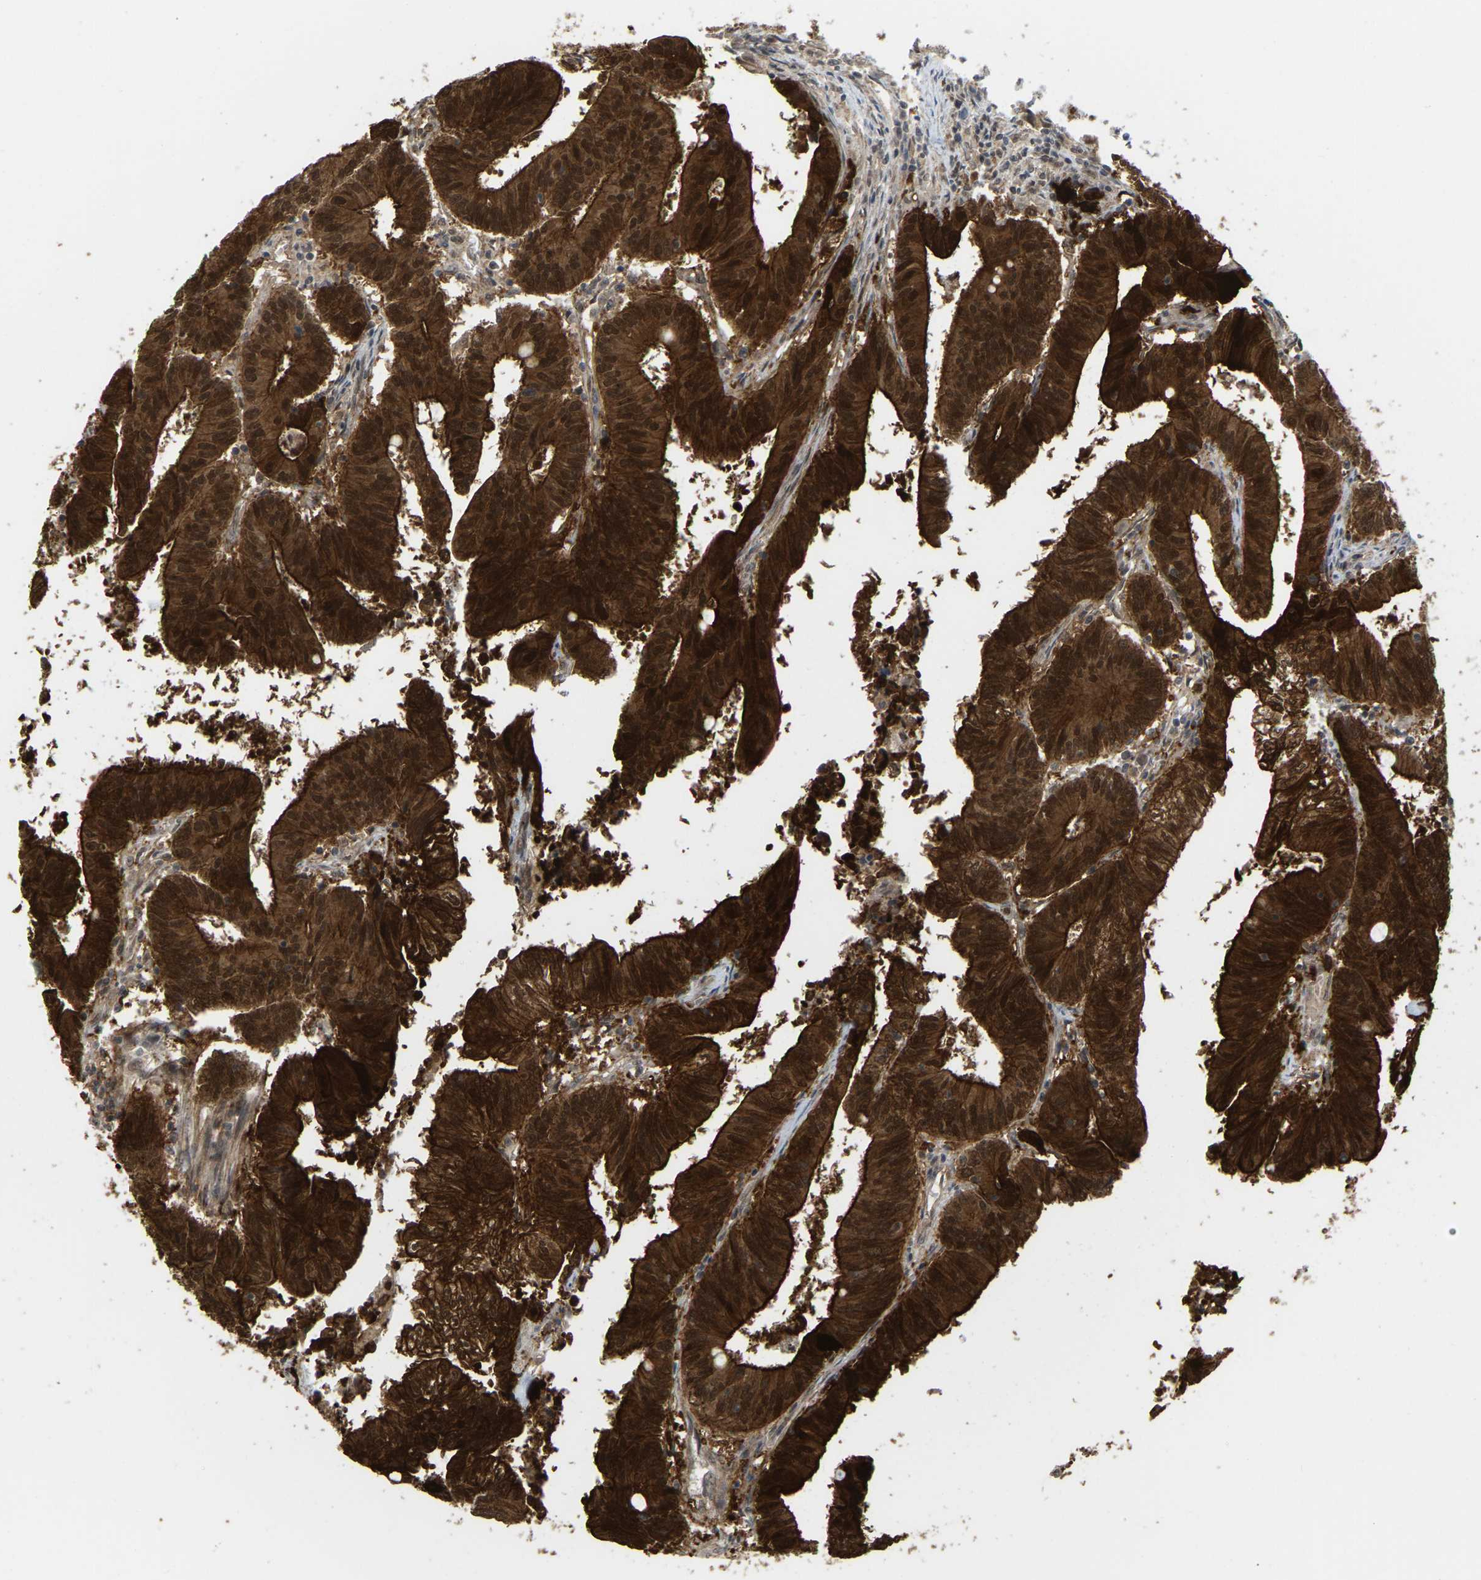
{"staining": {"intensity": "strong", "quantity": ">75%", "location": "cytoplasmic/membranous,nuclear"}, "tissue": "colorectal cancer", "cell_type": "Tumor cells", "image_type": "cancer", "snomed": [{"axis": "morphology", "description": "Adenocarcinoma, NOS"}, {"axis": "topography", "description": "Colon"}], "caption": "Brown immunohistochemical staining in human colorectal cancer demonstrates strong cytoplasmic/membranous and nuclear staining in about >75% of tumor cells. (DAB = brown stain, brightfield microscopy at high magnification).", "gene": "SERPINB5", "patient": {"sex": "male", "age": 45}}